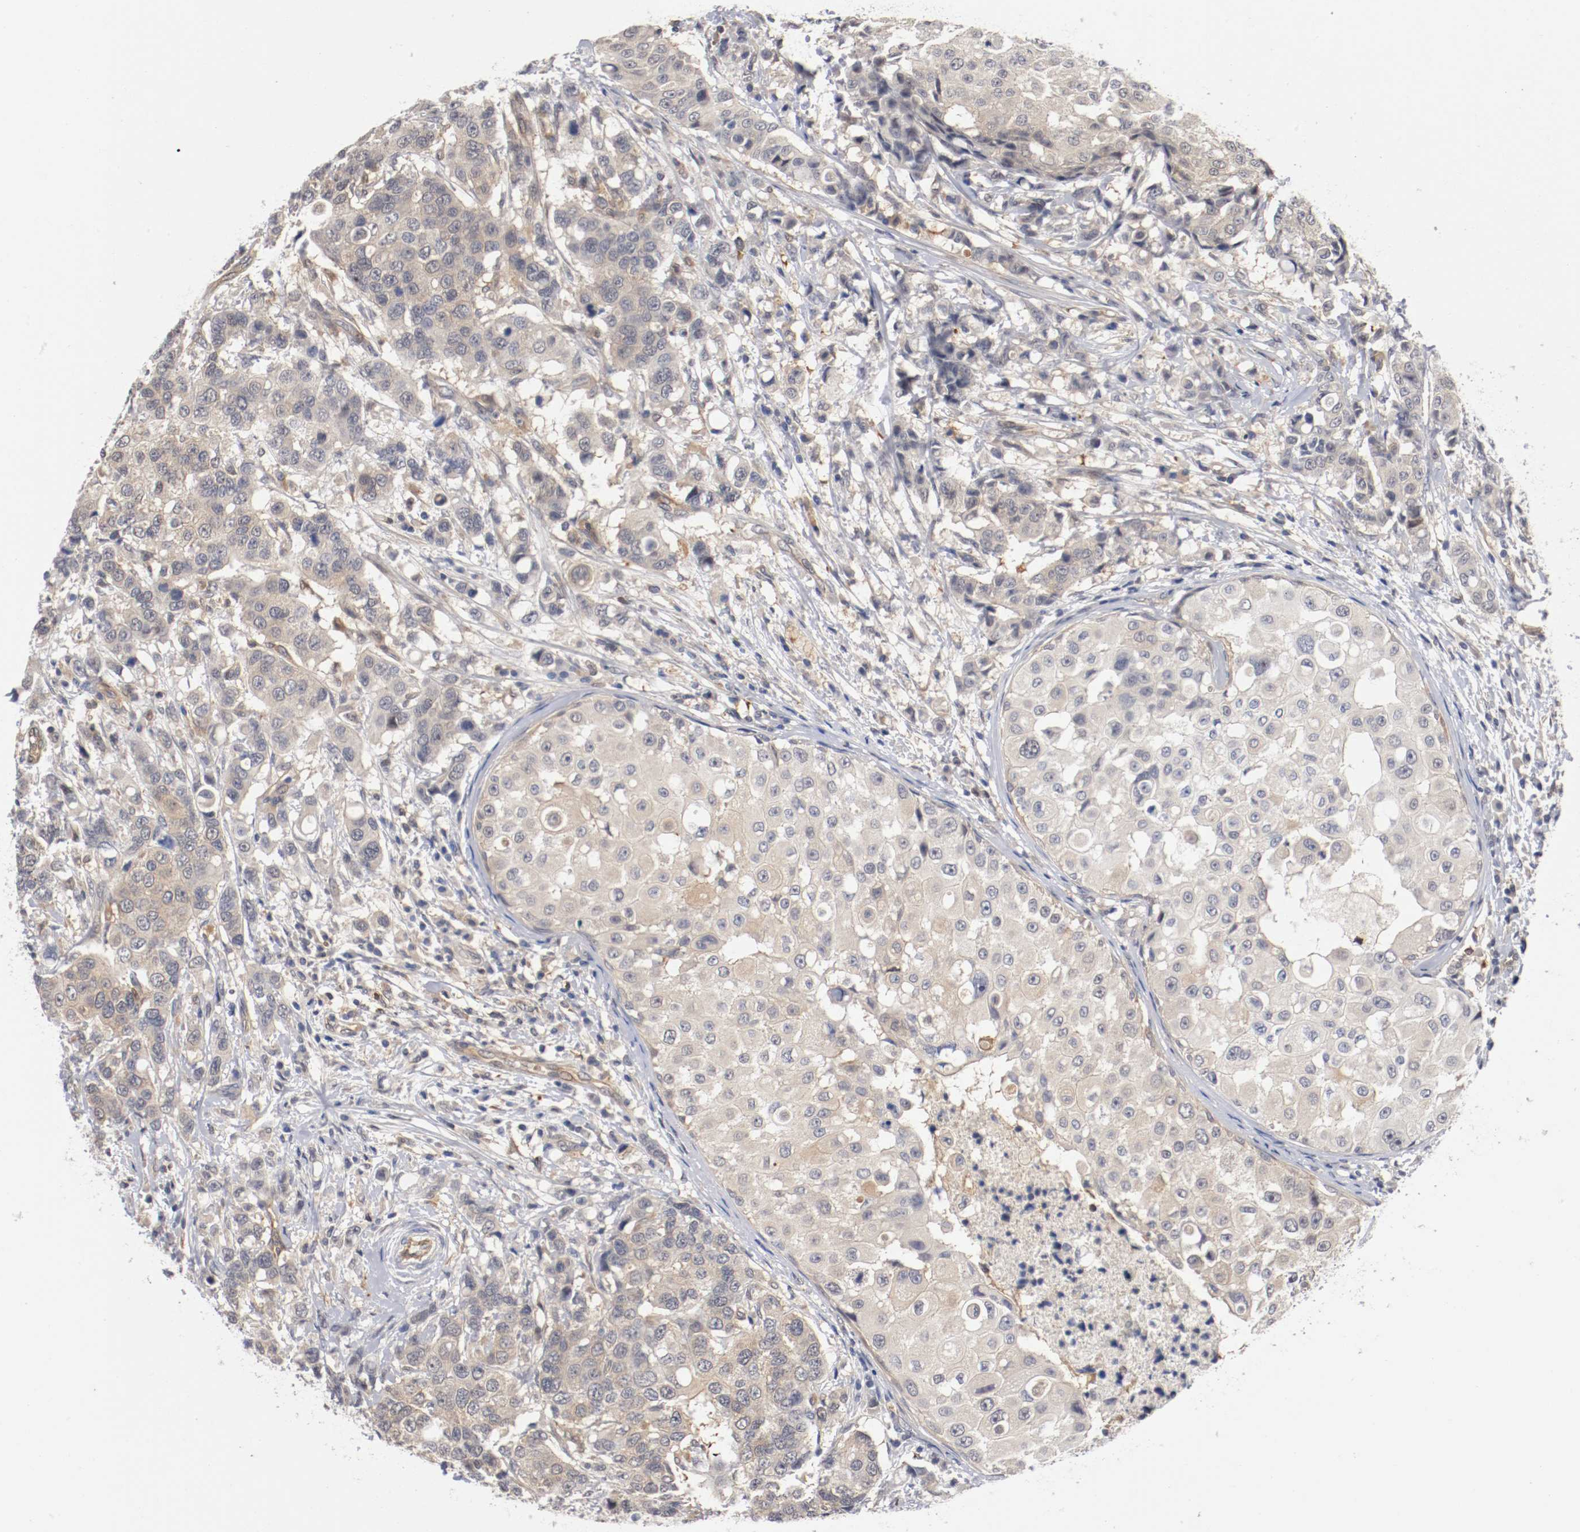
{"staining": {"intensity": "weak", "quantity": "25%-75%", "location": "cytoplasmic/membranous"}, "tissue": "breast cancer", "cell_type": "Tumor cells", "image_type": "cancer", "snomed": [{"axis": "morphology", "description": "Duct carcinoma"}, {"axis": "topography", "description": "Breast"}], "caption": "The image displays immunohistochemical staining of breast infiltrating ductal carcinoma. There is weak cytoplasmic/membranous expression is seen in approximately 25%-75% of tumor cells. The staining was performed using DAB to visualize the protein expression in brown, while the nuclei were stained in blue with hematoxylin (Magnification: 20x).", "gene": "RBM23", "patient": {"sex": "female", "age": 27}}